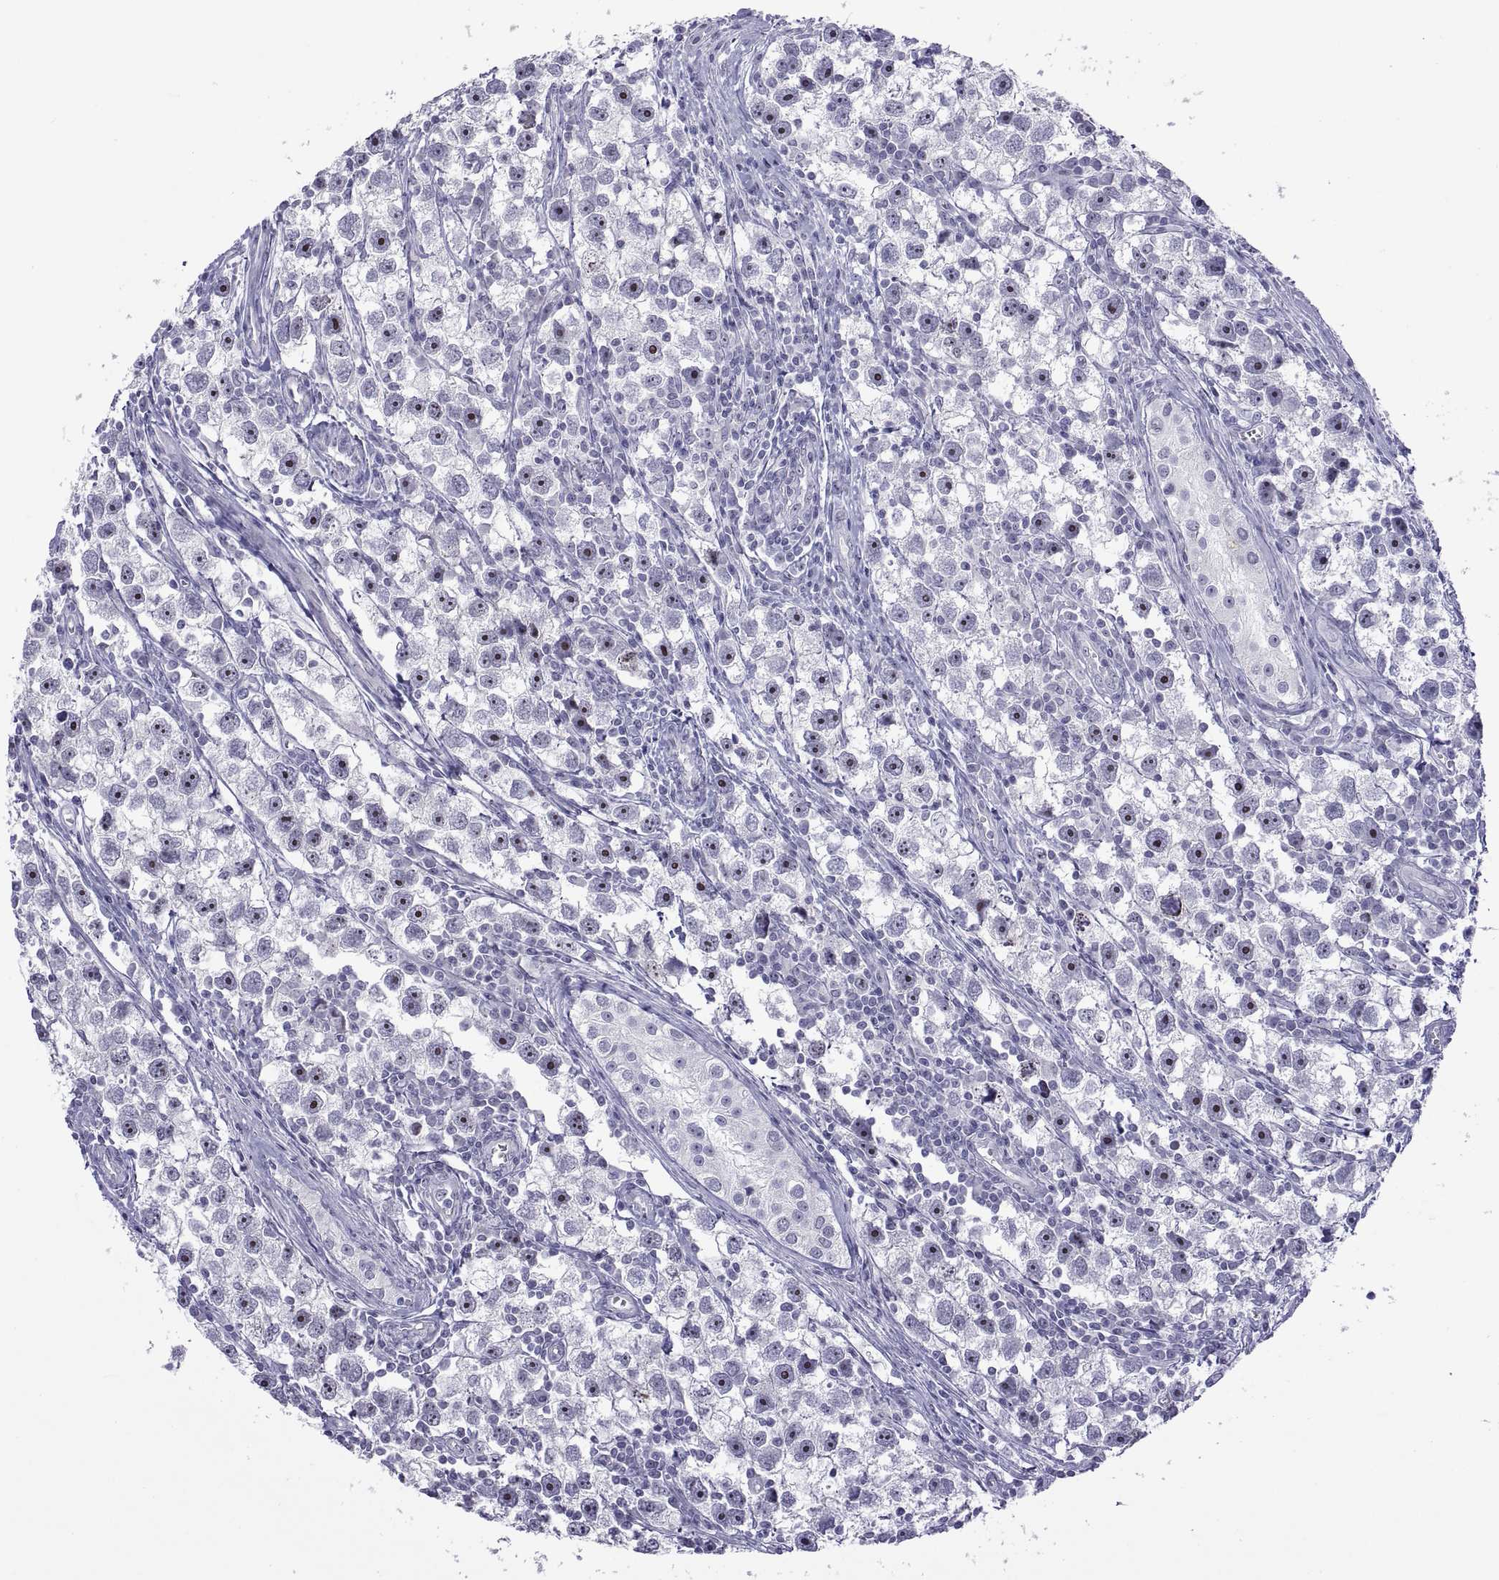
{"staining": {"intensity": "strong", "quantity": "<25%", "location": "nuclear"}, "tissue": "testis cancer", "cell_type": "Tumor cells", "image_type": "cancer", "snomed": [{"axis": "morphology", "description": "Seminoma, NOS"}, {"axis": "topography", "description": "Testis"}], "caption": "Seminoma (testis) was stained to show a protein in brown. There is medium levels of strong nuclear staining in approximately <25% of tumor cells.", "gene": "VSX2", "patient": {"sex": "male", "age": 30}}